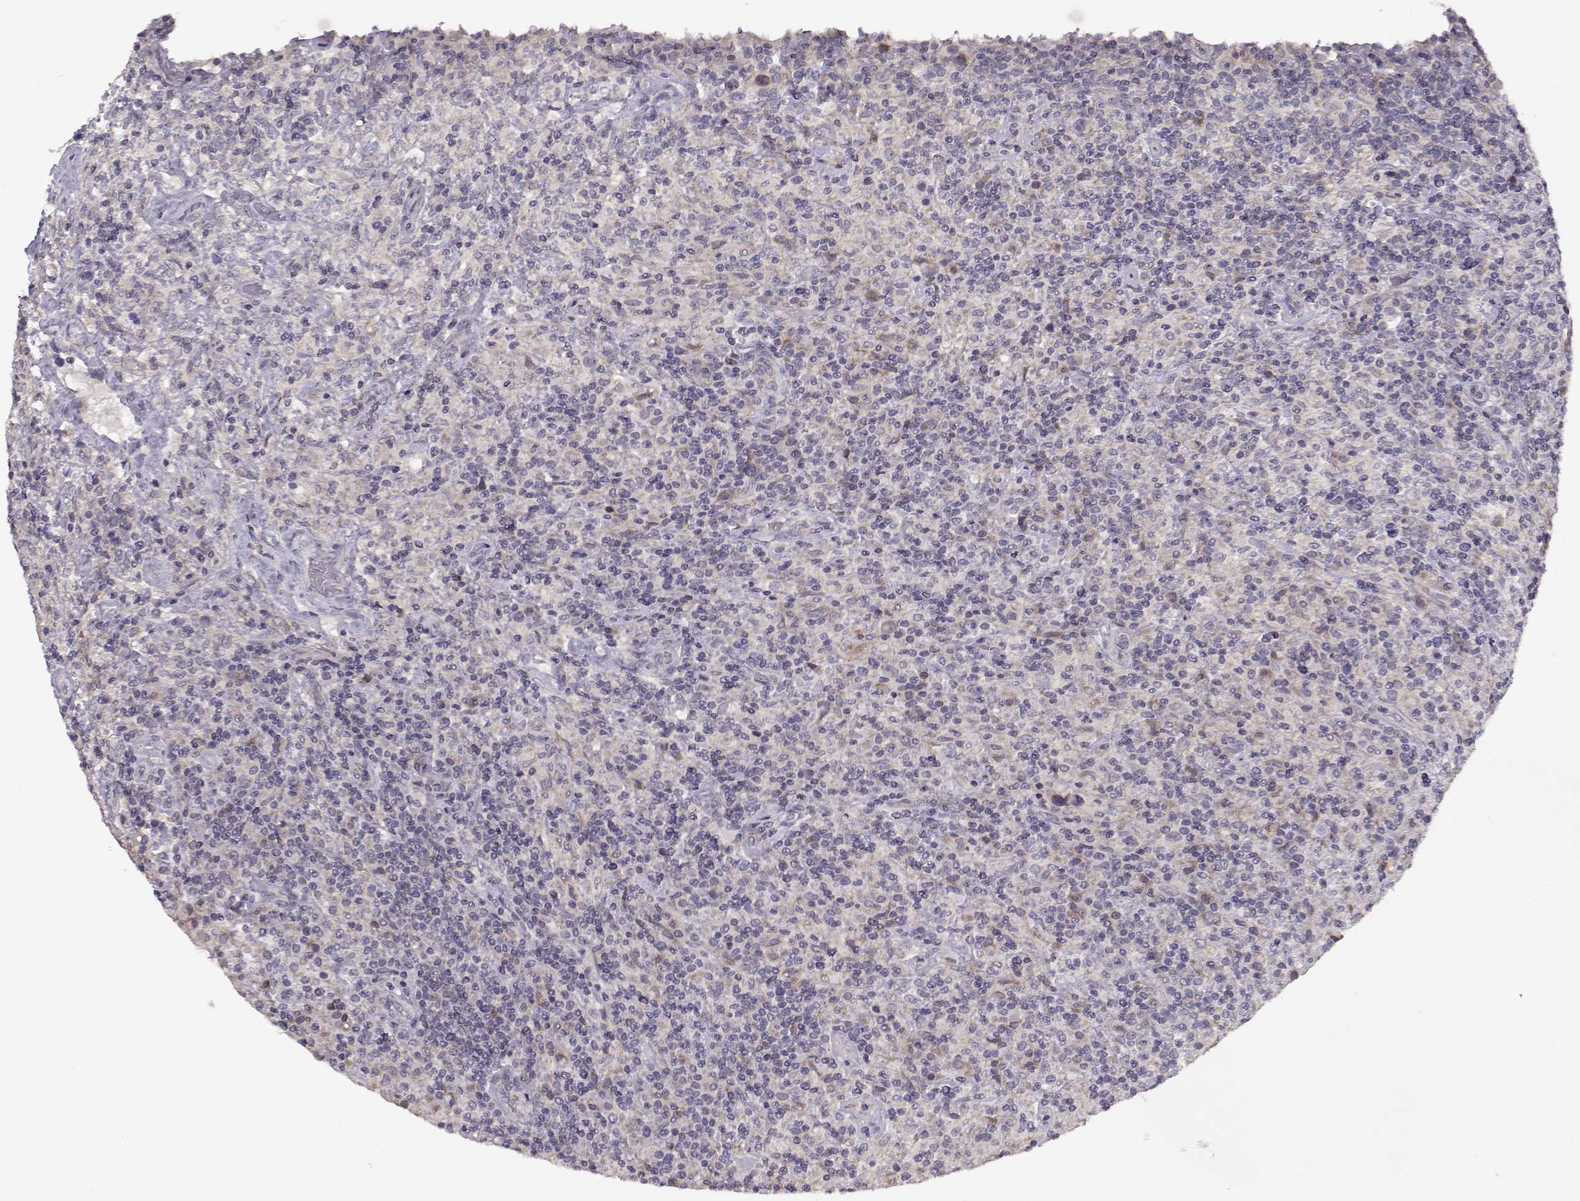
{"staining": {"intensity": "negative", "quantity": "none", "location": "none"}, "tissue": "lymphoma", "cell_type": "Tumor cells", "image_type": "cancer", "snomed": [{"axis": "morphology", "description": "Hodgkin's disease, NOS"}, {"axis": "topography", "description": "Lymph node"}], "caption": "This is an immunohistochemistry (IHC) photomicrograph of Hodgkin's disease. There is no expression in tumor cells.", "gene": "ENTPD8", "patient": {"sex": "male", "age": 70}}